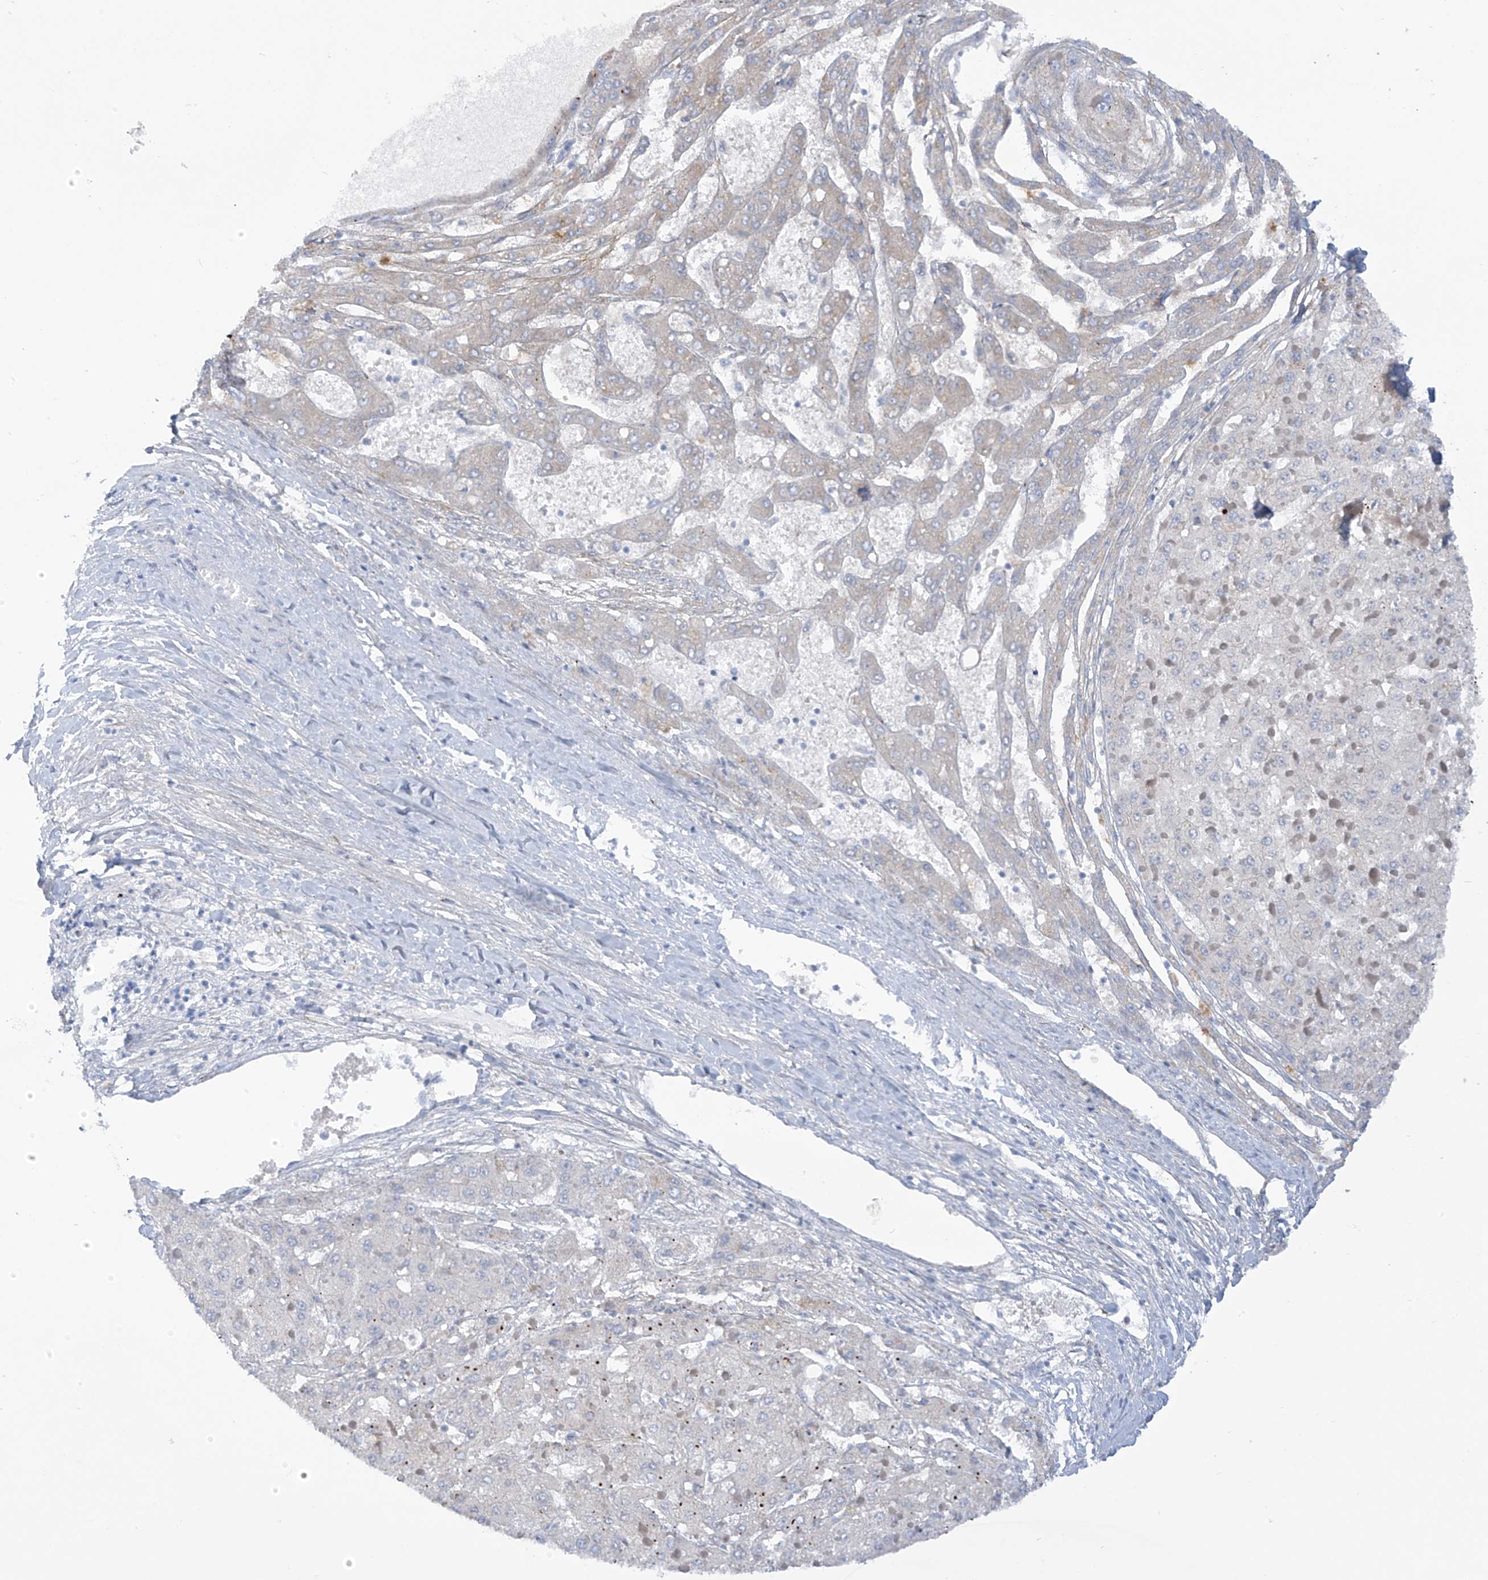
{"staining": {"intensity": "negative", "quantity": "none", "location": "none"}, "tissue": "liver cancer", "cell_type": "Tumor cells", "image_type": "cancer", "snomed": [{"axis": "morphology", "description": "Carcinoma, Hepatocellular, NOS"}, {"axis": "topography", "description": "Liver"}], "caption": "Tumor cells show no significant protein staining in liver hepatocellular carcinoma.", "gene": "TRMT2B", "patient": {"sex": "female", "age": 73}}